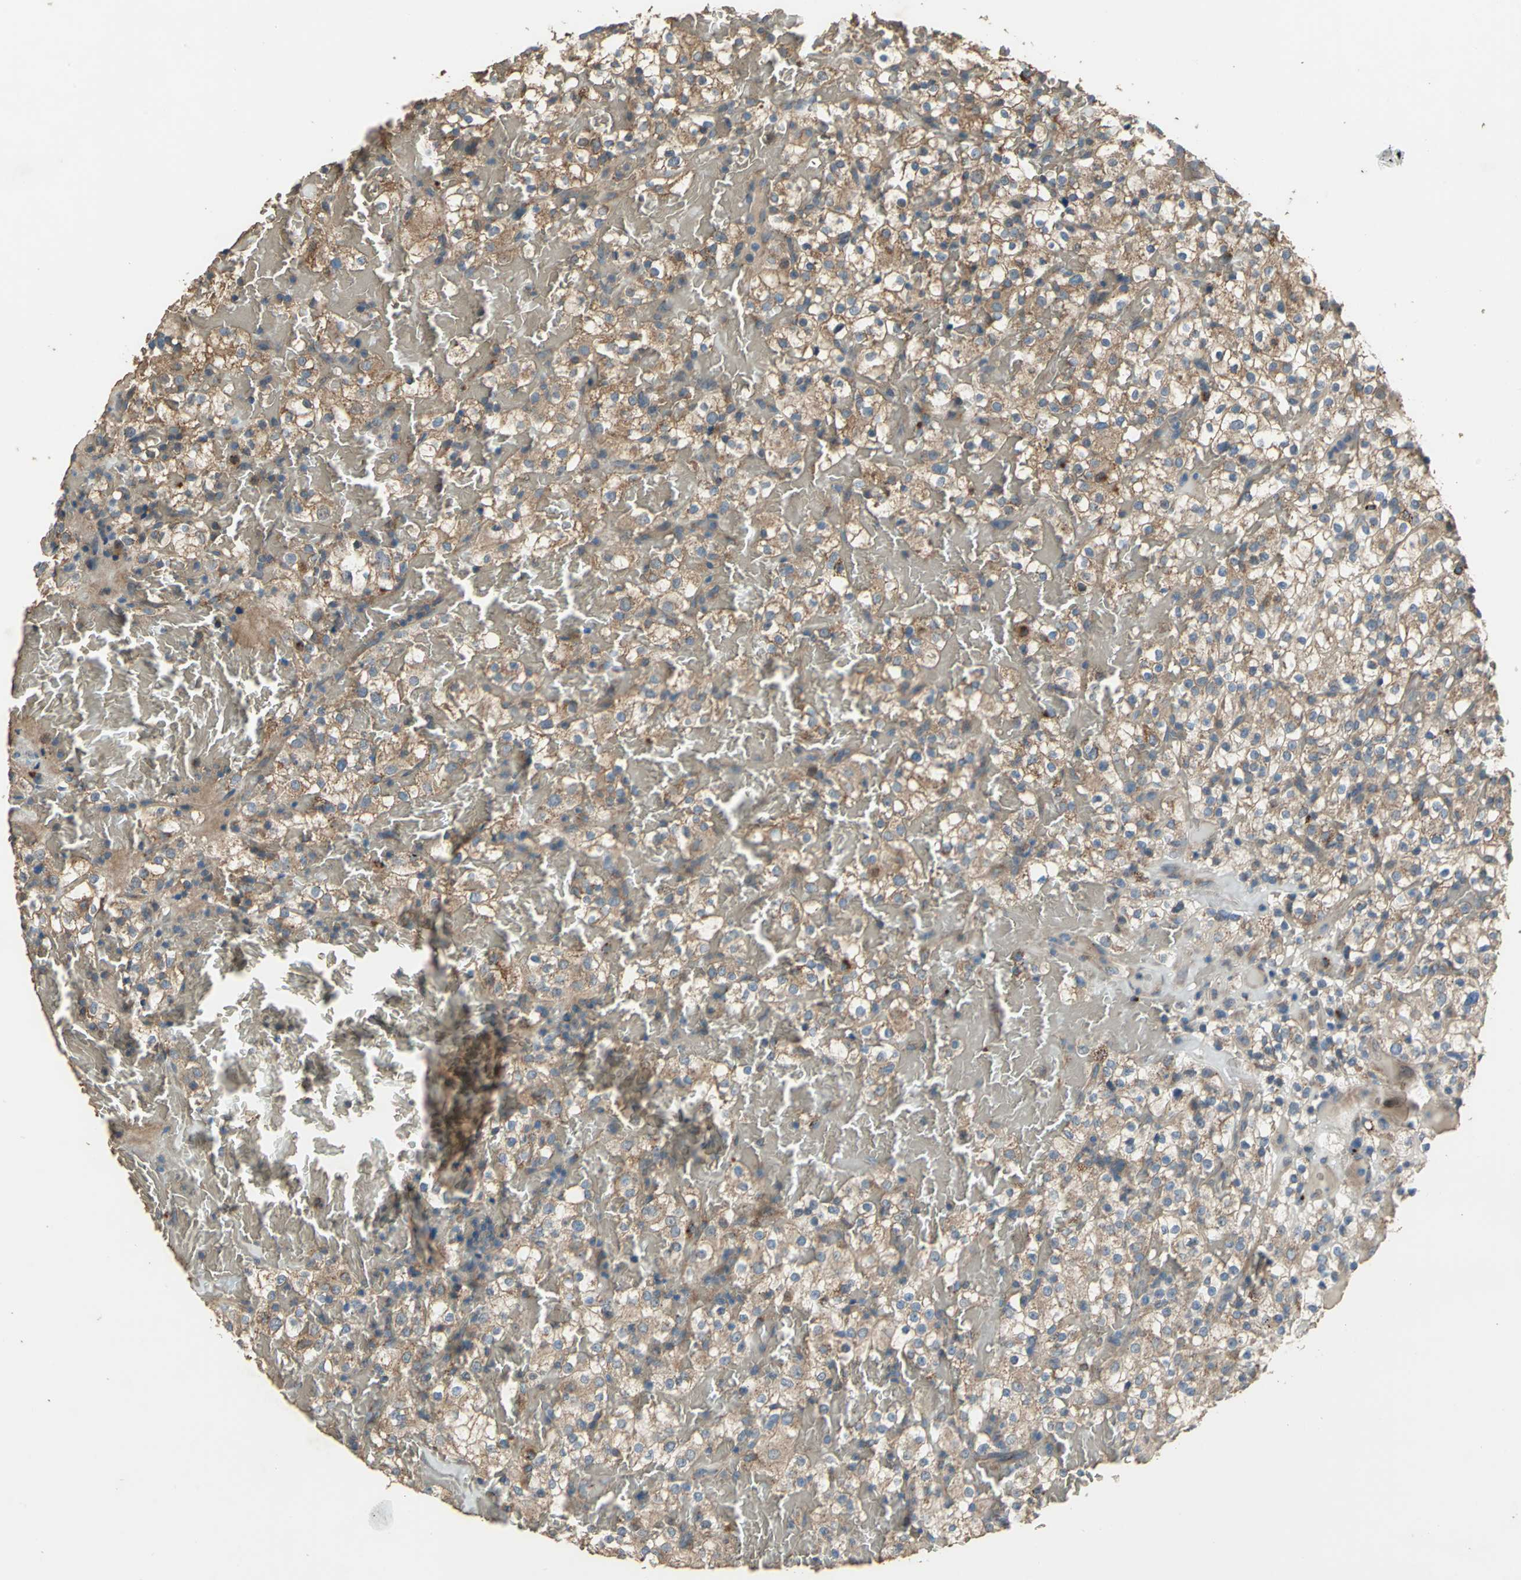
{"staining": {"intensity": "strong", "quantity": ">75%", "location": "cytoplasmic/membranous"}, "tissue": "renal cancer", "cell_type": "Tumor cells", "image_type": "cancer", "snomed": [{"axis": "morphology", "description": "Normal tissue, NOS"}, {"axis": "morphology", "description": "Adenocarcinoma, NOS"}, {"axis": "topography", "description": "Kidney"}], "caption": "Immunohistochemical staining of human renal cancer (adenocarcinoma) displays strong cytoplasmic/membranous protein staining in about >75% of tumor cells.", "gene": "POLRMT", "patient": {"sex": "female", "age": 72}}